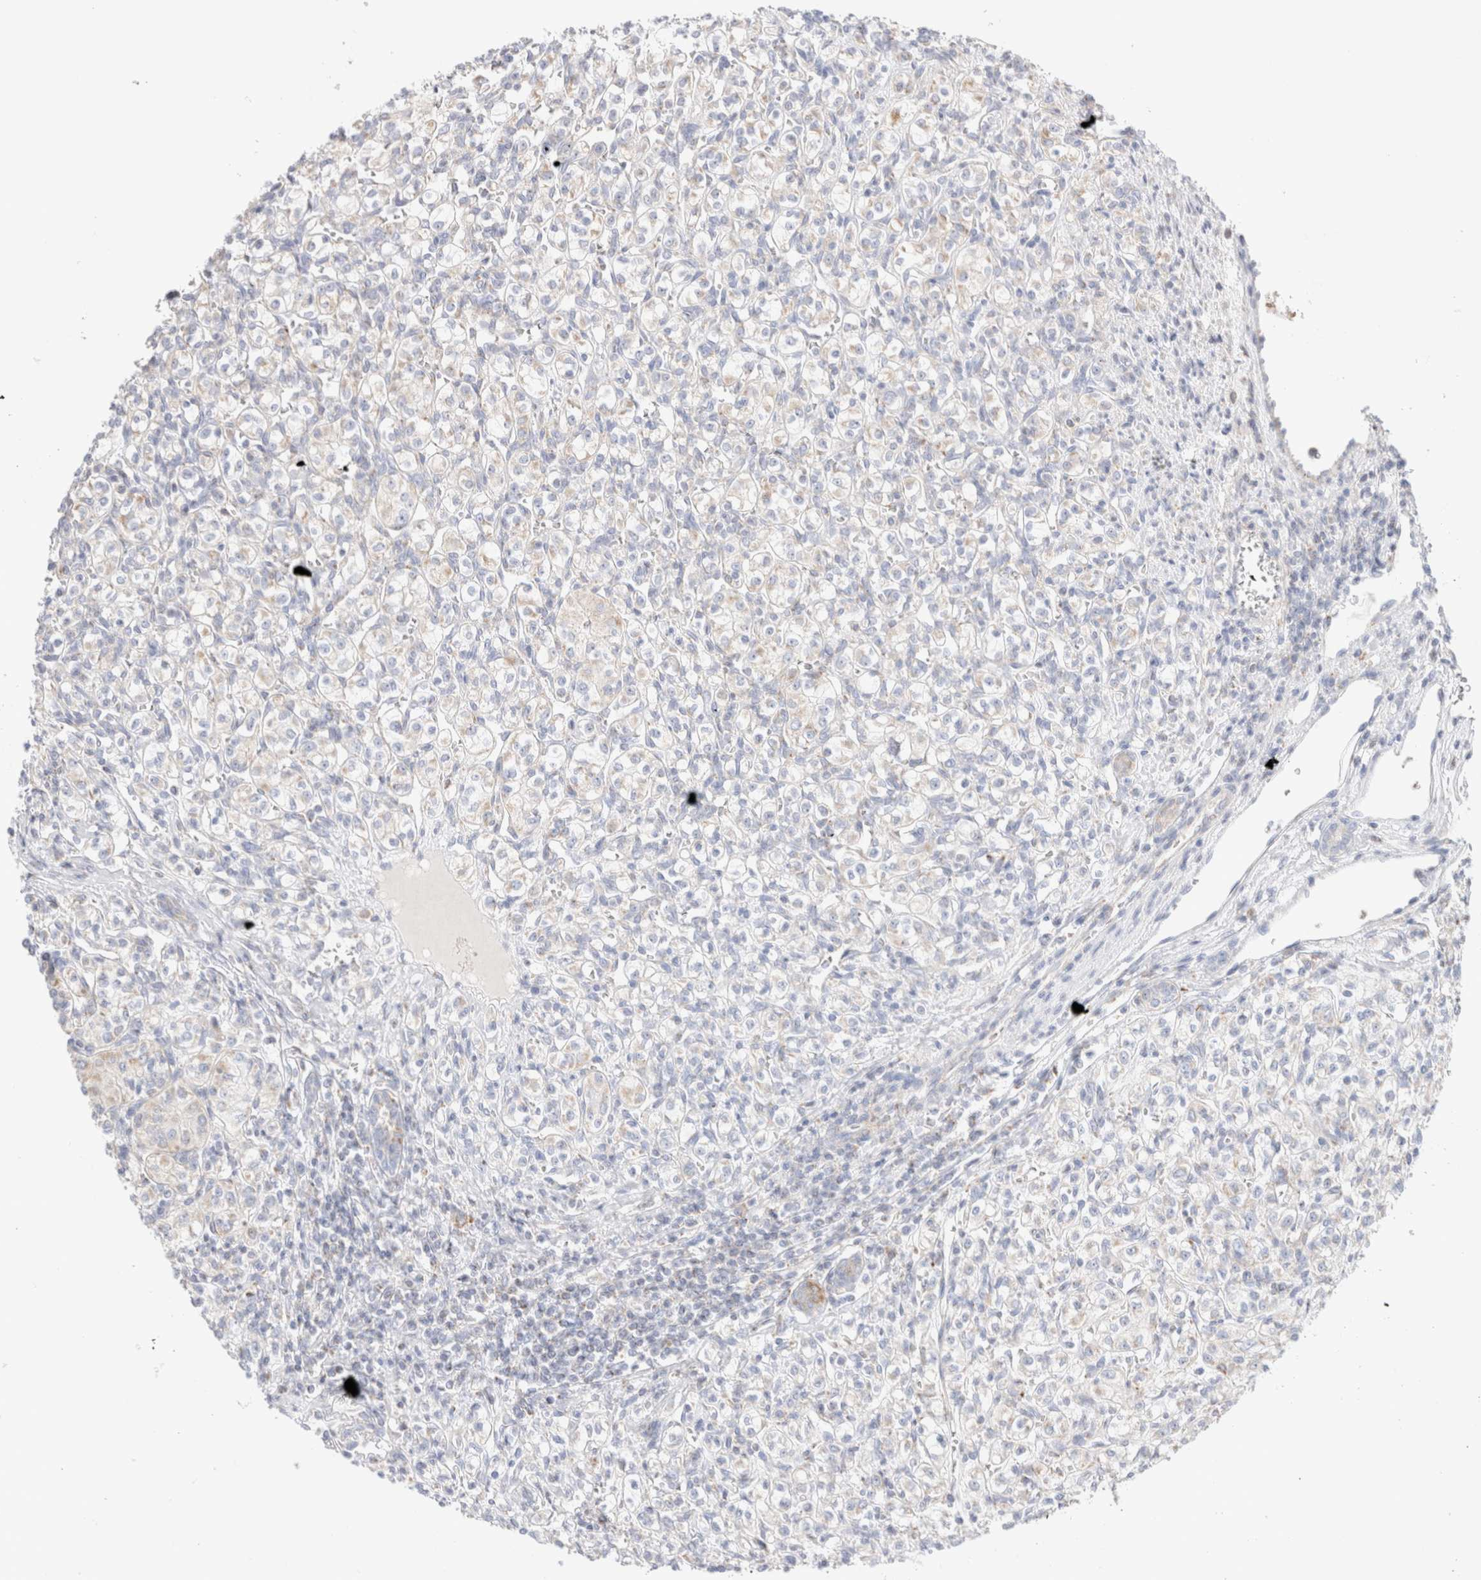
{"staining": {"intensity": "negative", "quantity": "none", "location": "none"}, "tissue": "renal cancer", "cell_type": "Tumor cells", "image_type": "cancer", "snomed": [{"axis": "morphology", "description": "Adenocarcinoma, NOS"}, {"axis": "topography", "description": "Kidney"}], "caption": "There is no significant staining in tumor cells of adenocarcinoma (renal).", "gene": "ATP6V1C1", "patient": {"sex": "male", "age": 77}}